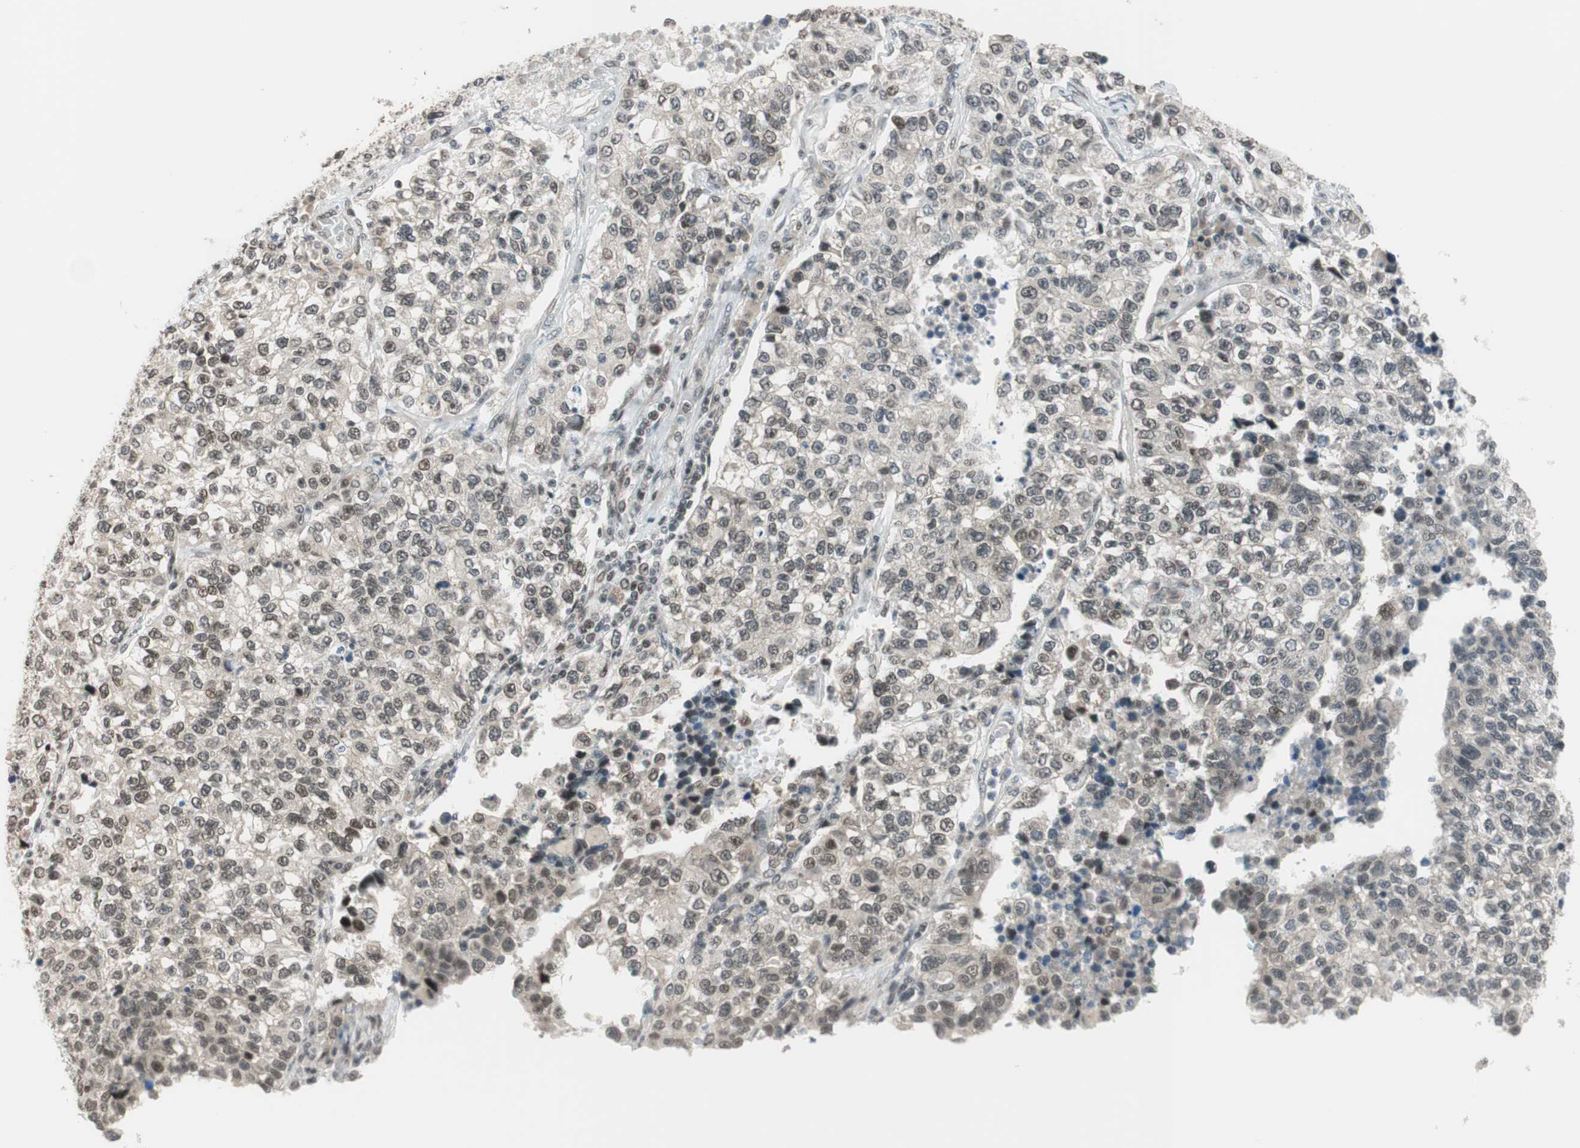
{"staining": {"intensity": "weak", "quantity": ">75%", "location": "cytoplasmic/membranous"}, "tissue": "lung cancer", "cell_type": "Tumor cells", "image_type": "cancer", "snomed": [{"axis": "morphology", "description": "Adenocarcinoma, NOS"}, {"axis": "topography", "description": "Lung"}], "caption": "An IHC micrograph of neoplastic tissue is shown. Protein staining in brown shows weak cytoplasmic/membranous positivity in lung adenocarcinoma within tumor cells.", "gene": "BRMS1", "patient": {"sex": "male", "age": 49}}